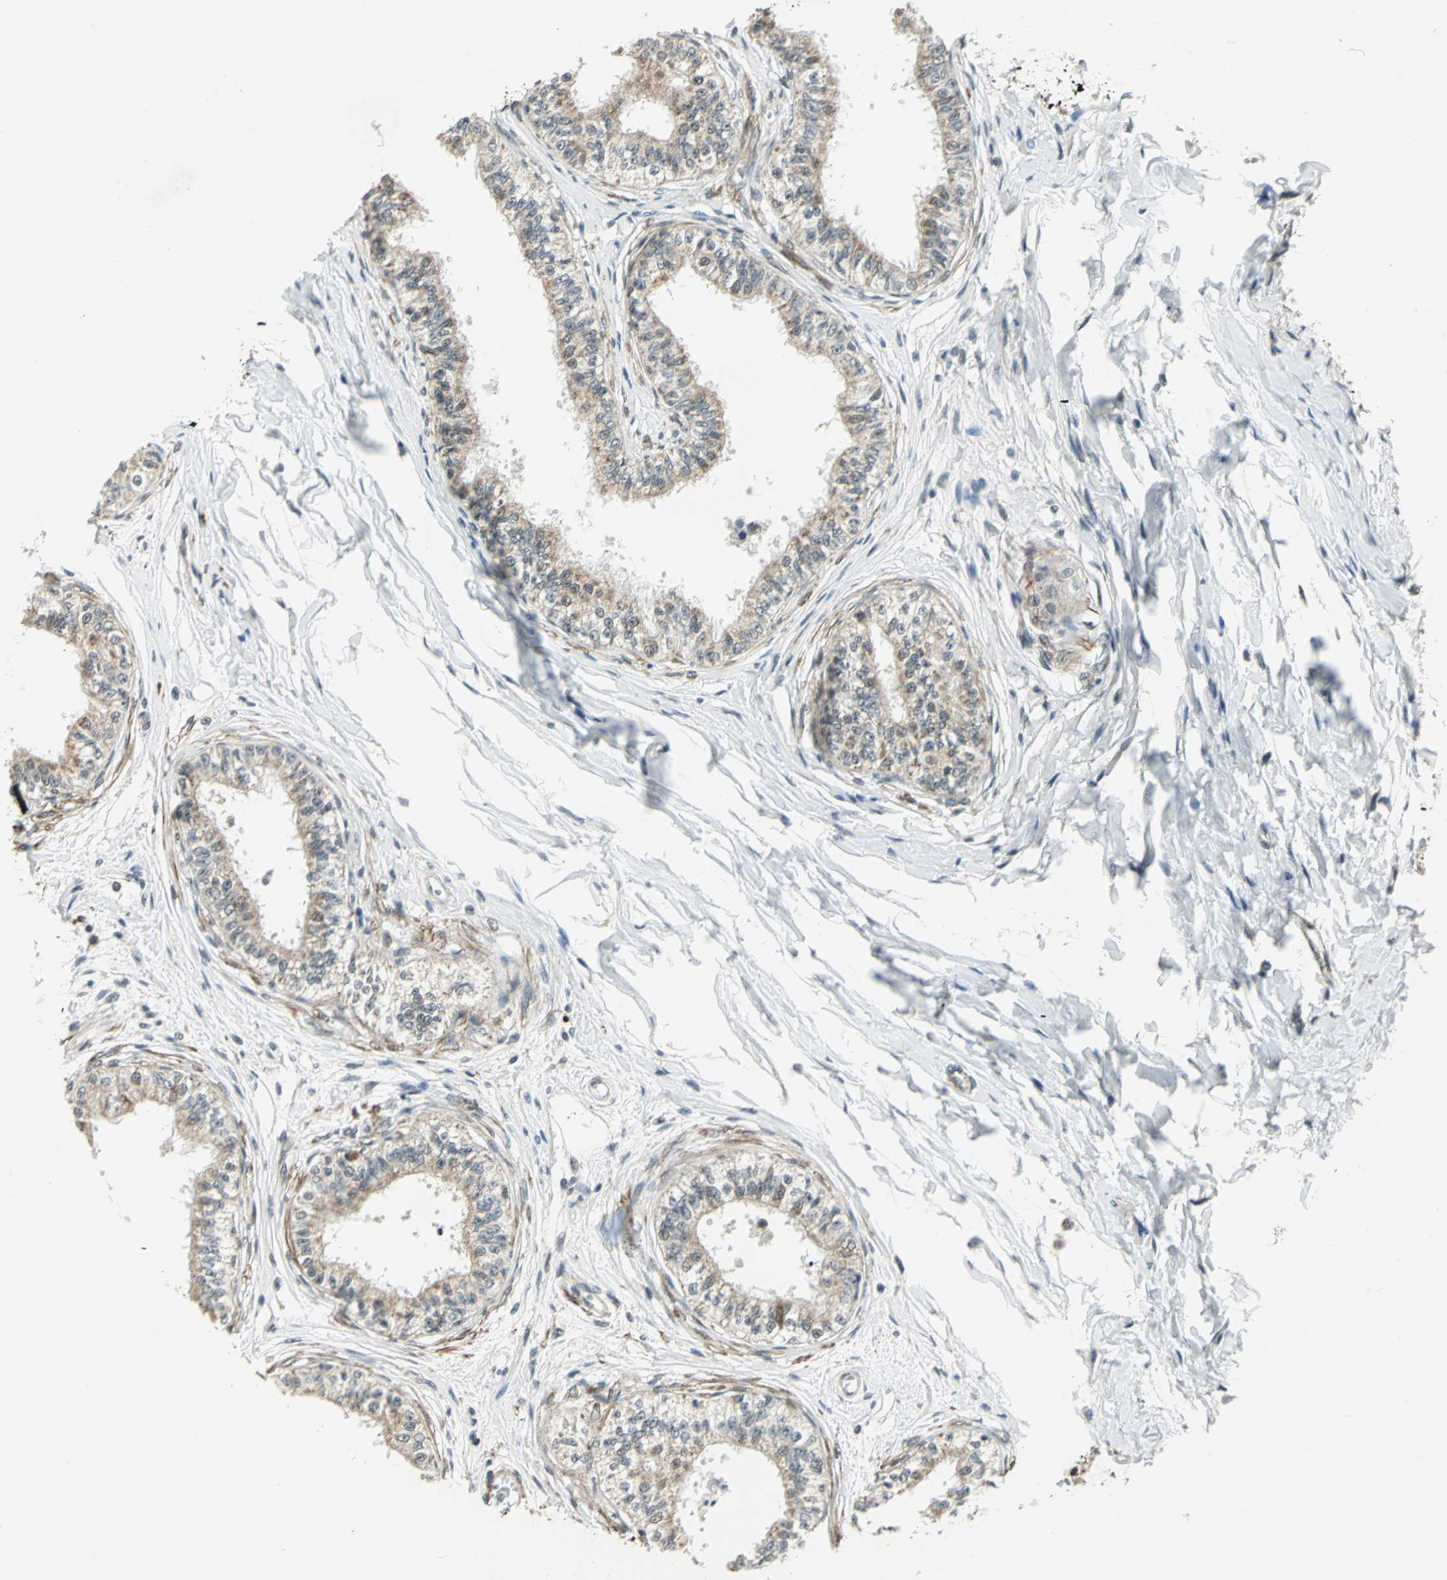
{"staining": {"intensity": "weak", "quantity": "25%-75%", "location": "cytoplasmic/membranous,nuclear"}, "tissue": "epididymis", "cell_type": "Glandular cells", "image_type": "normal", "snomed": [{"axis": "morphology", "description": "Normal tissue, NOS"}, {"axis": "morphology", "description": "Adenocarcinoma, metastatic, NOS"}, {"axis": "topography", "description": "Testis"}, {"axis": "topography", "description": "Epididymis"}], "caption": "Immunohistochemical staining of normal human epididymis reveals low levels of weak cytoplasmic/membranous,nuclear staining in approximately 25%-75% of glandular cells.", "gene": "MTA1", "patient": {"sex": "male", "age": 26}}